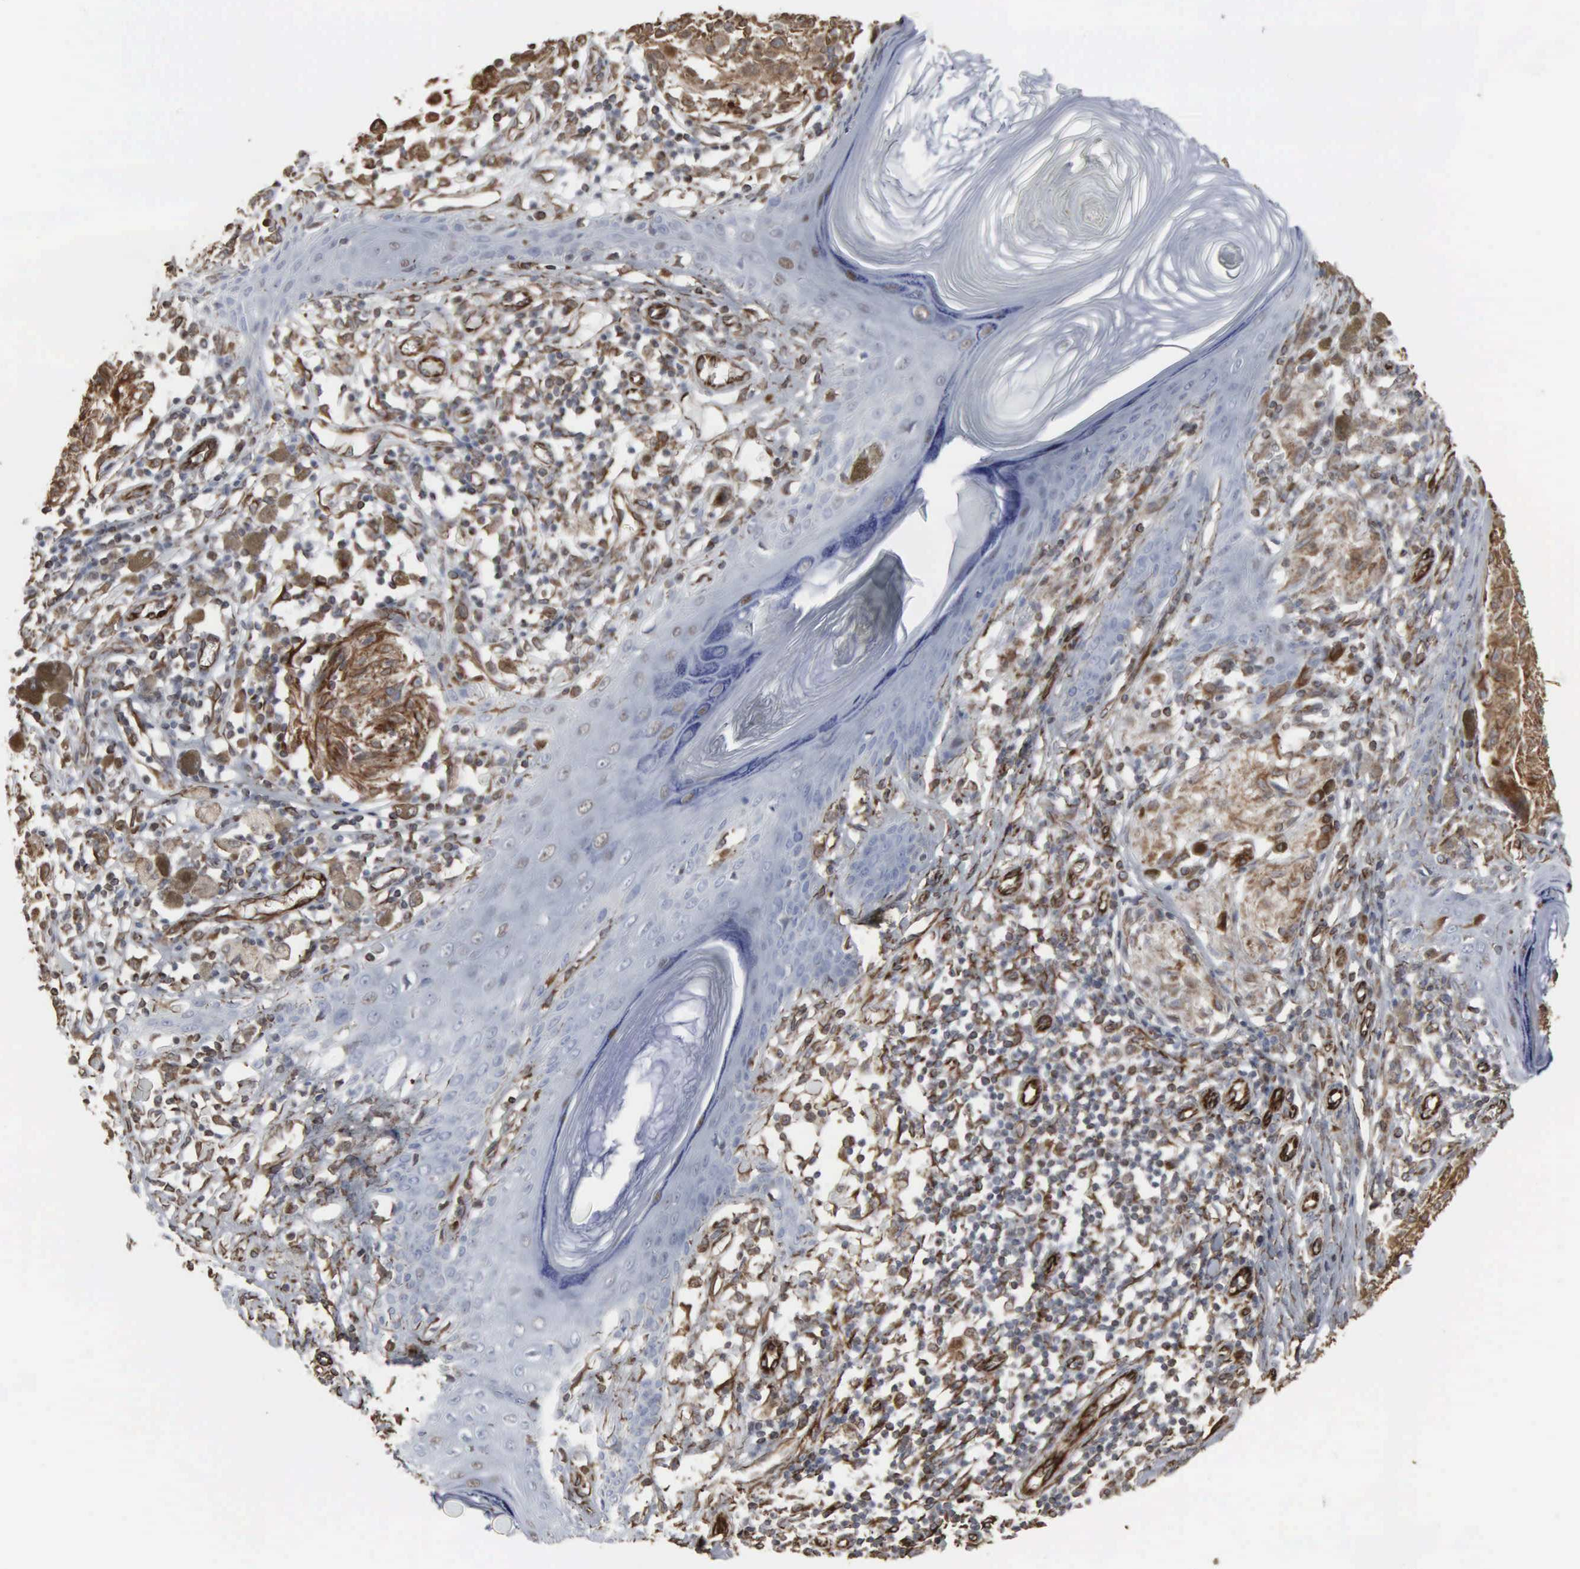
{"staining": {"intensity": "moderate", "quantity": "25%-75%", "location": "cytoplasmic/membranous,nuclear"}, "tissue": "melanoma", "cell_type": "Tumor cells", "image_type": "cancer", "snomed": [{"axis": "morphology", "description": "Malignant melanoma, NOS"}, {"axis": "topography", "description": "Skin"}], "caption": "Immunohistochemistry (IHC) staining of melanoma, which reveals medium levels of moderate cytoplasmic/membranous and nuclear positivity in about 25%-75% of tumor cells indicating moderate cytoplasmic/membranous and nuclear protein positivity. The staining was performed using DAB (3,3'-diaminobenzidine) (brown) for protein detection and nuclei were counterstained in hematoxylin (blue).", "gene": "CCNE1", "patient": {"sex": "male", "age": 36}}